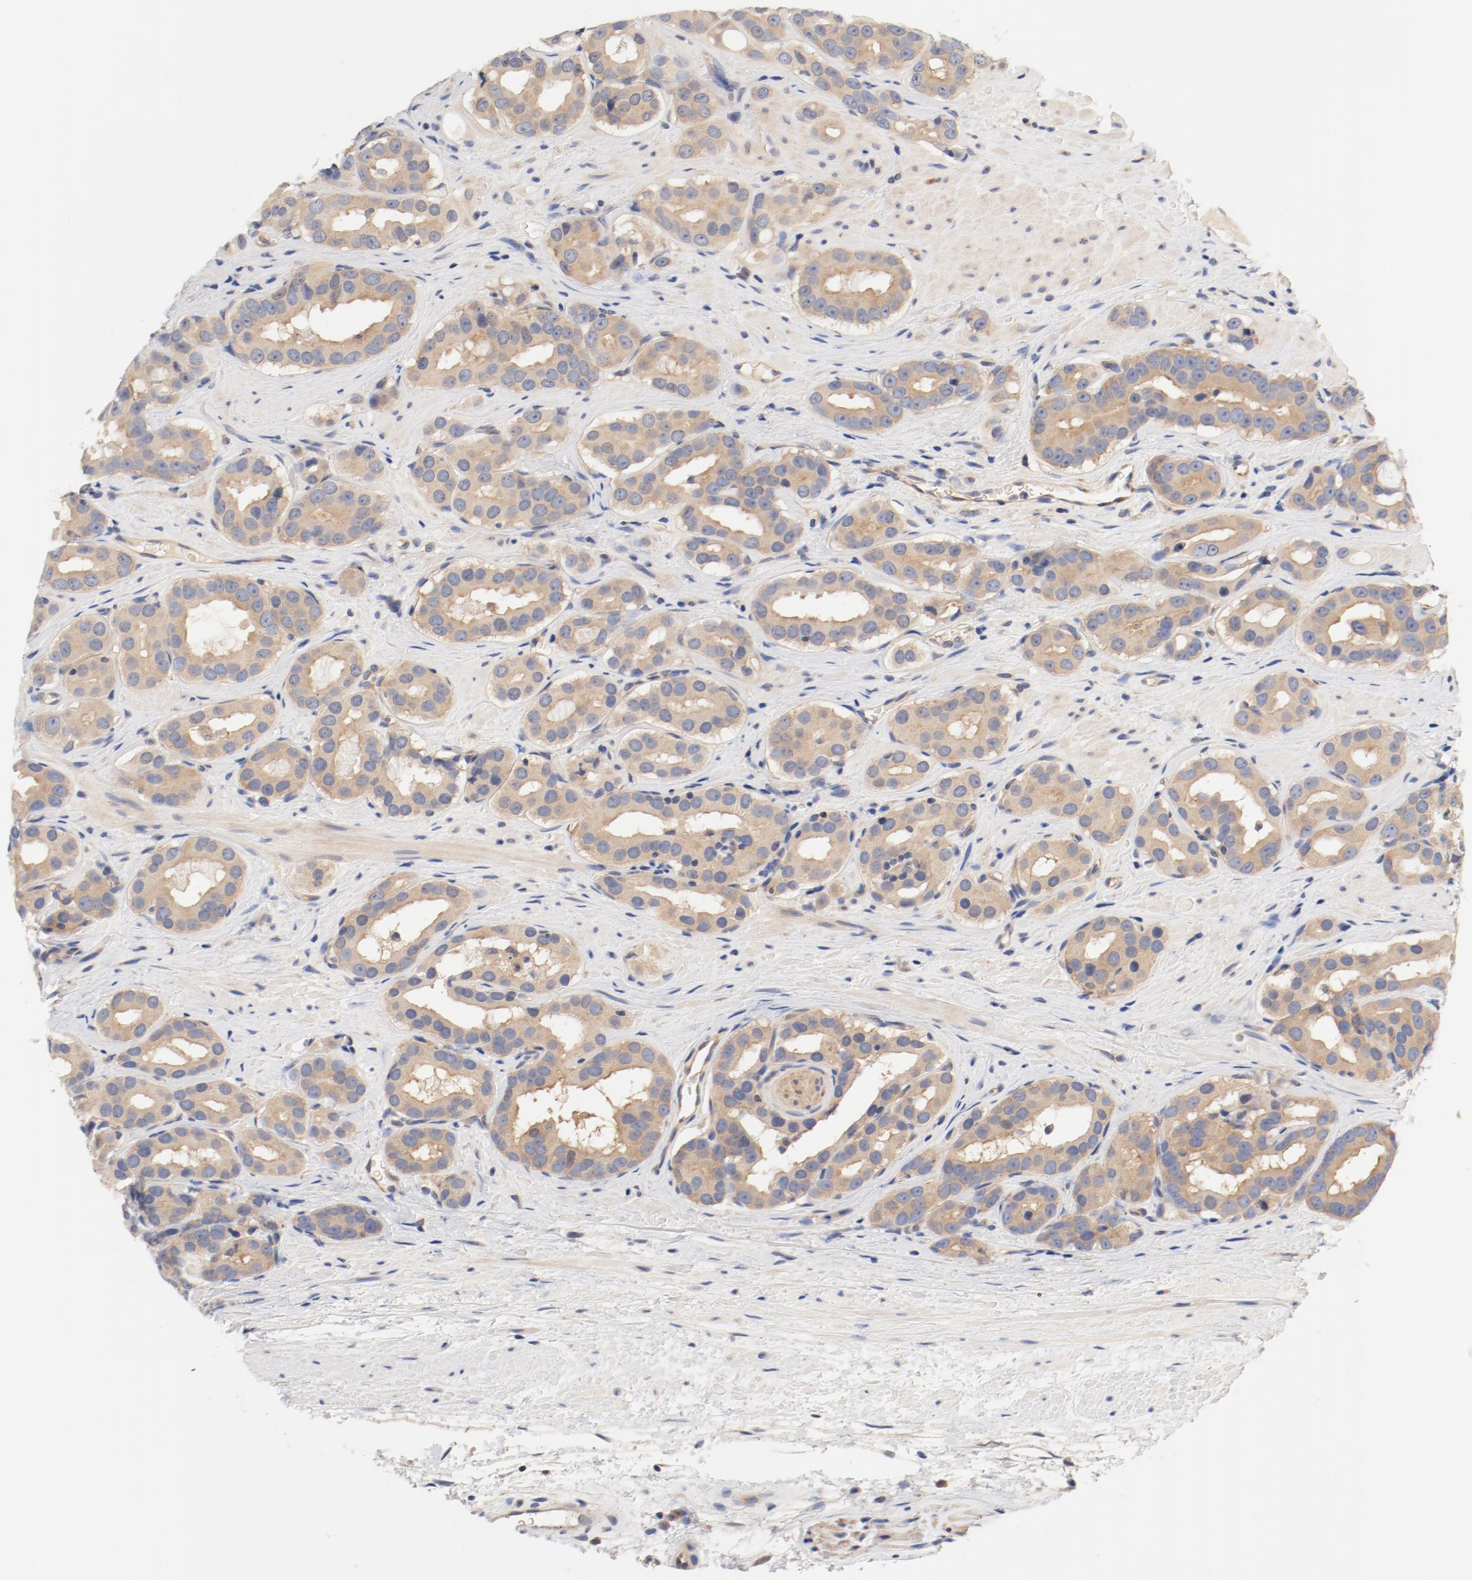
{"staining": {"intensity": "weak", "quantity": ">75%", "location": "cytoplasmic/membranous"}, "tissue": "prostate cancer", "cell_type": "Tumor cells", "image_type": "cancer", "snomed": [{"axis": "morphology", "description": "Adenocarcinoma, Low grade"}, {"axis": "topography", "description": "Prostate"}], "caption": "This micrograph displays immunohistochemistry (IHC) staining of low-grade adenocarcinoma (prostate), with low weak cytoplasmic/membranous staining in about >75% of tumor cells.", "gene": "DYNC1H1", "patient": {"sex": "male", "age": 59}}